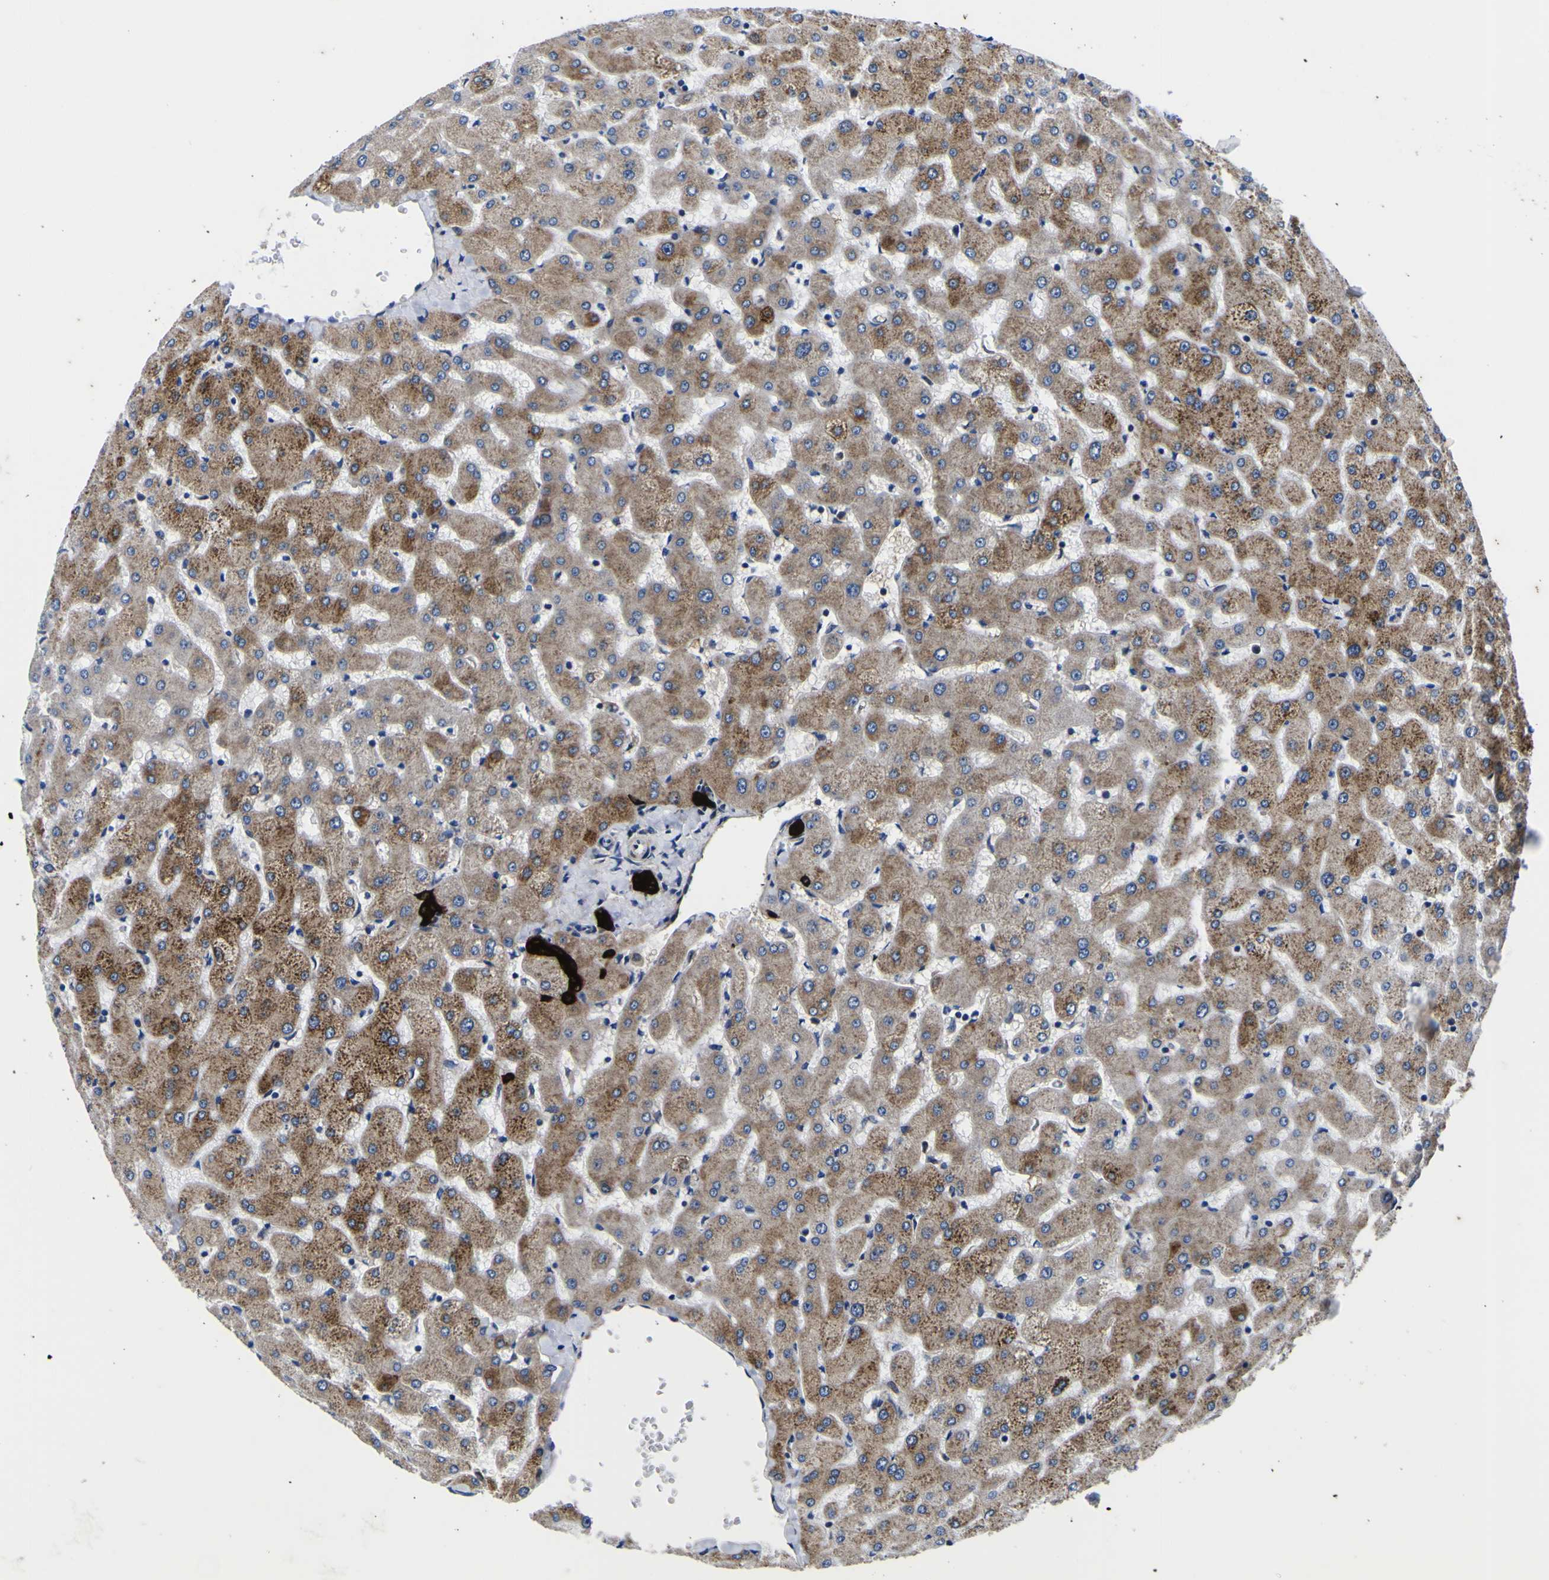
{"staining": {"intensity": "strong", "quantity": ">75%", "location": "cytoplasmic/membranous"}, "tissue": "liver", "cell_type": "Cholangiocytes", "image_type": "normal", "snomed": [{"axis": "morphology", "description": "Normal tissue, NOS"}, {"axis": "topography", "description": "Liver"}], "caption": "Strong cytoplasmic/membranous protein positivity is present in about >75% of cholangiocytes in liver. (Brightfield microscopy of DAB IHC at high magnification).", "gene": "SCD", "patient": {"sex": "female", "age": 63}}